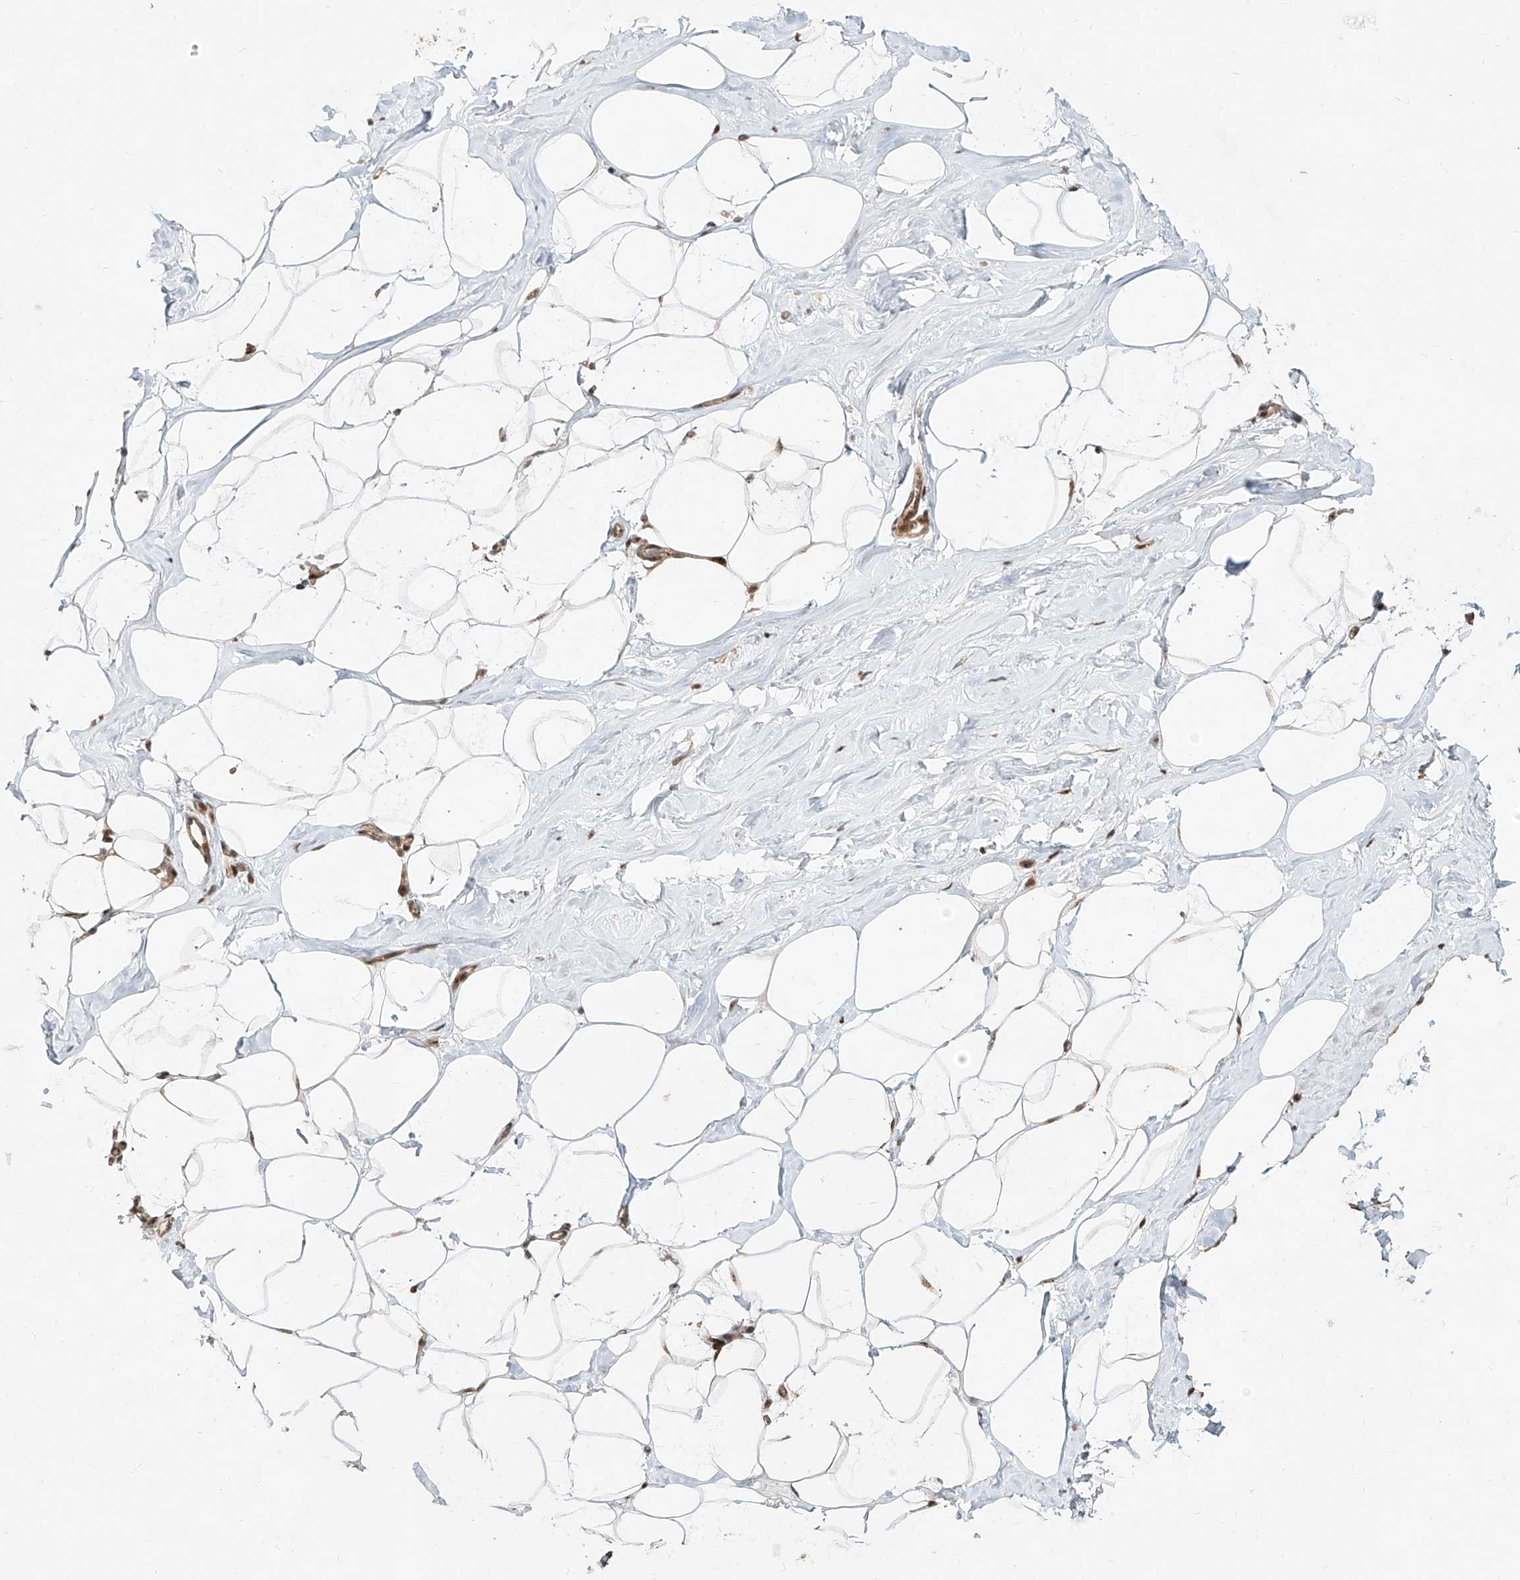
{"staining": {"intensity": "negative", "quantity": "none", "location": "none"}, "tissue": "adipose tissue", "cell_type": "Adipocytes", "image_type": "normal", "snomed": [{"axis": "morphology", "description": "Normal tissue, NOS"}, {"axis": "morphology", "description": "Fibrosis, NOS"}, {"axis": "topography", "description": "Breast"}, {"axis": "topography", "description": "Adipose tissue"}], "caption": "This is a histopathology image of IHC staining of benign adipose tissue, which shows no expression in adipocytes. Nuclei are stained in blue.", "gene": "ZNF710", "patient": {"sex": "female", "age": 39}}